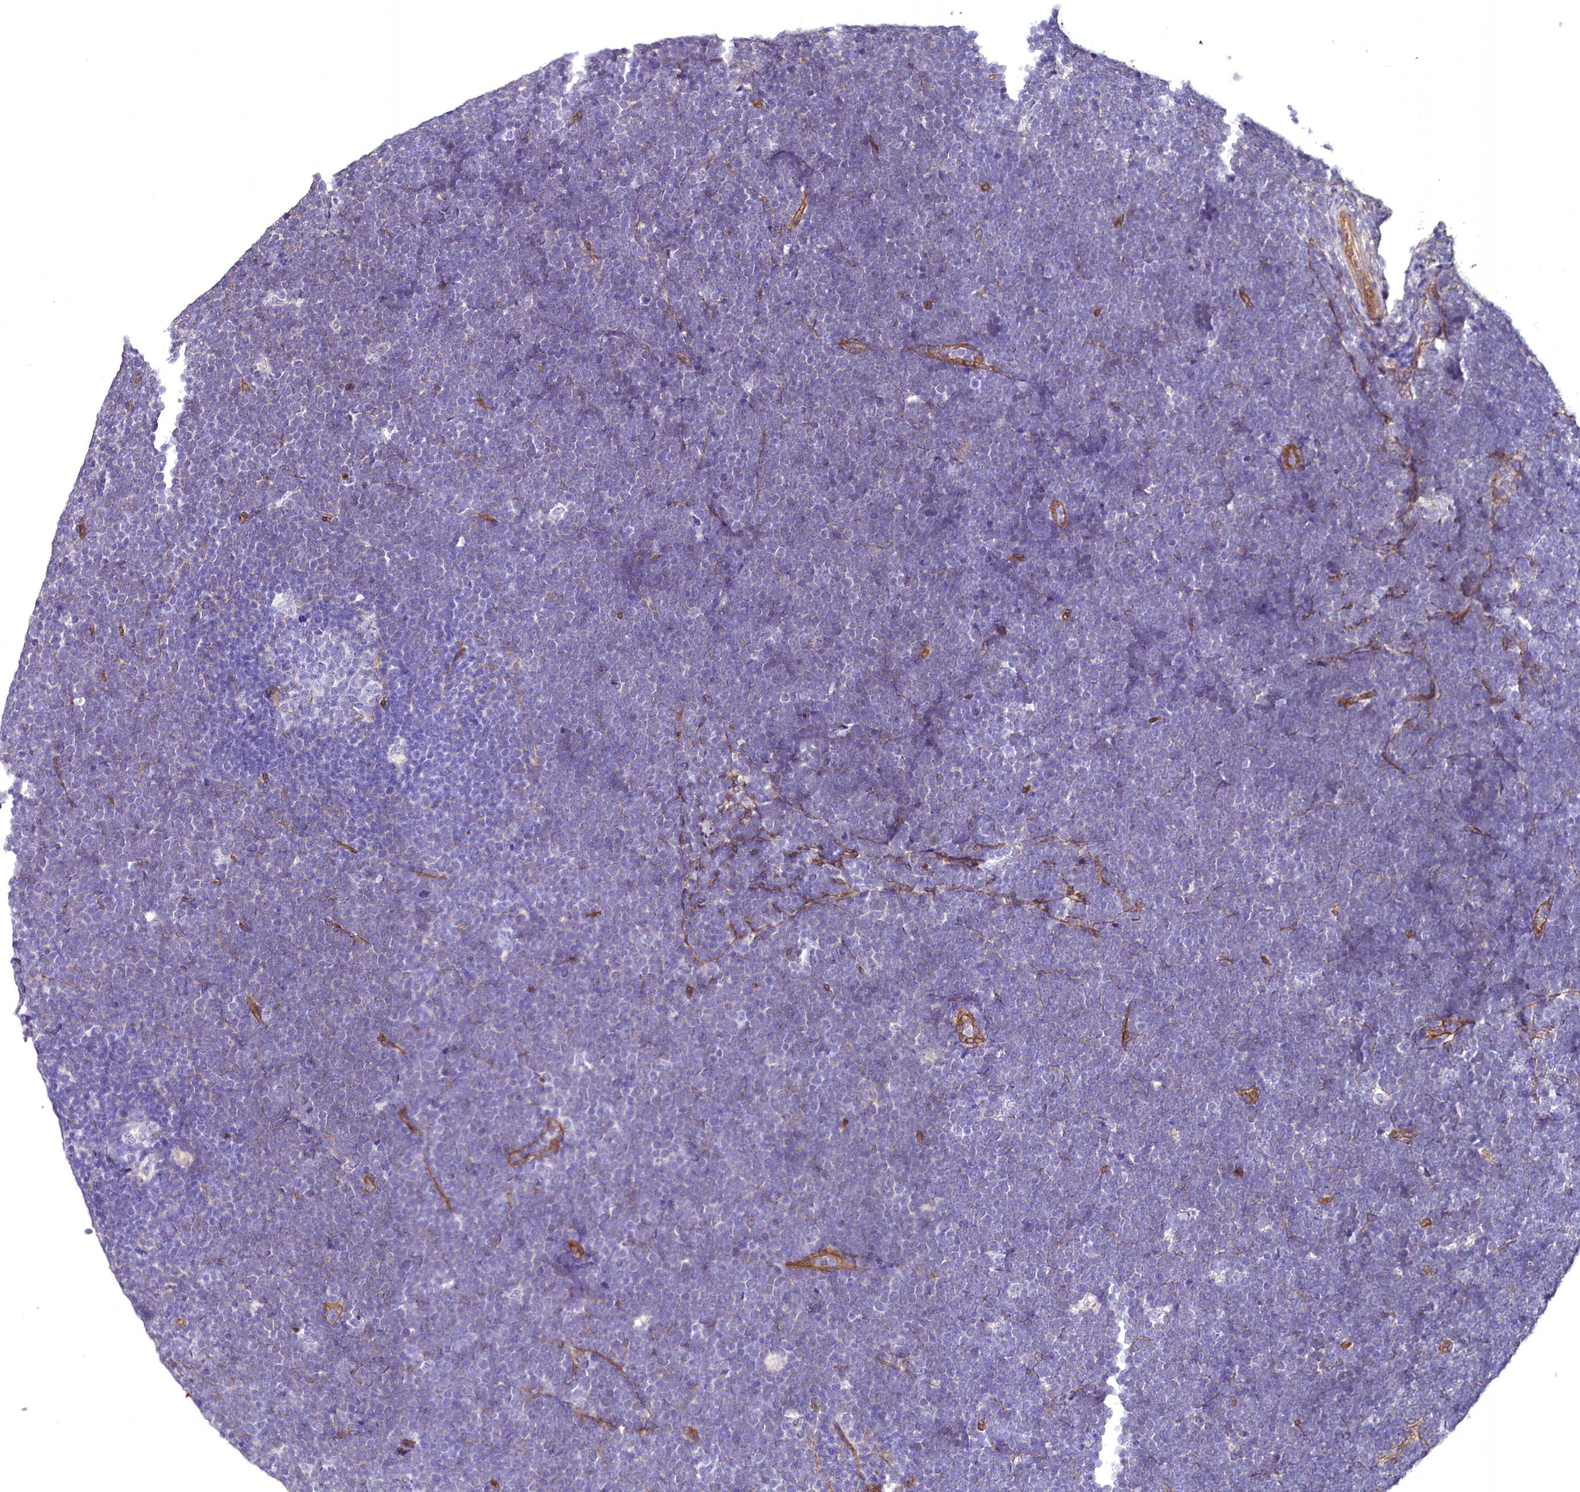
{"staining": {"intensity": "negative", "quantity": "none", "location": "none"}, "tissue": "lymphoma", "cell_type": "Tumor cells", "image_type": "cancer", "snomed": [{"axis": "morphology", "description": "Malignant lymphoma, non-Hodgkin's type, High grade"}, {"axis": "topography", "description": "Lymph node"}], "caption": "Human lymphoma stained for a protein using IHC displays no positivity in tumor cells.", "gene": "STXBP1", "patient": {"sex": "male", "age": 13}}